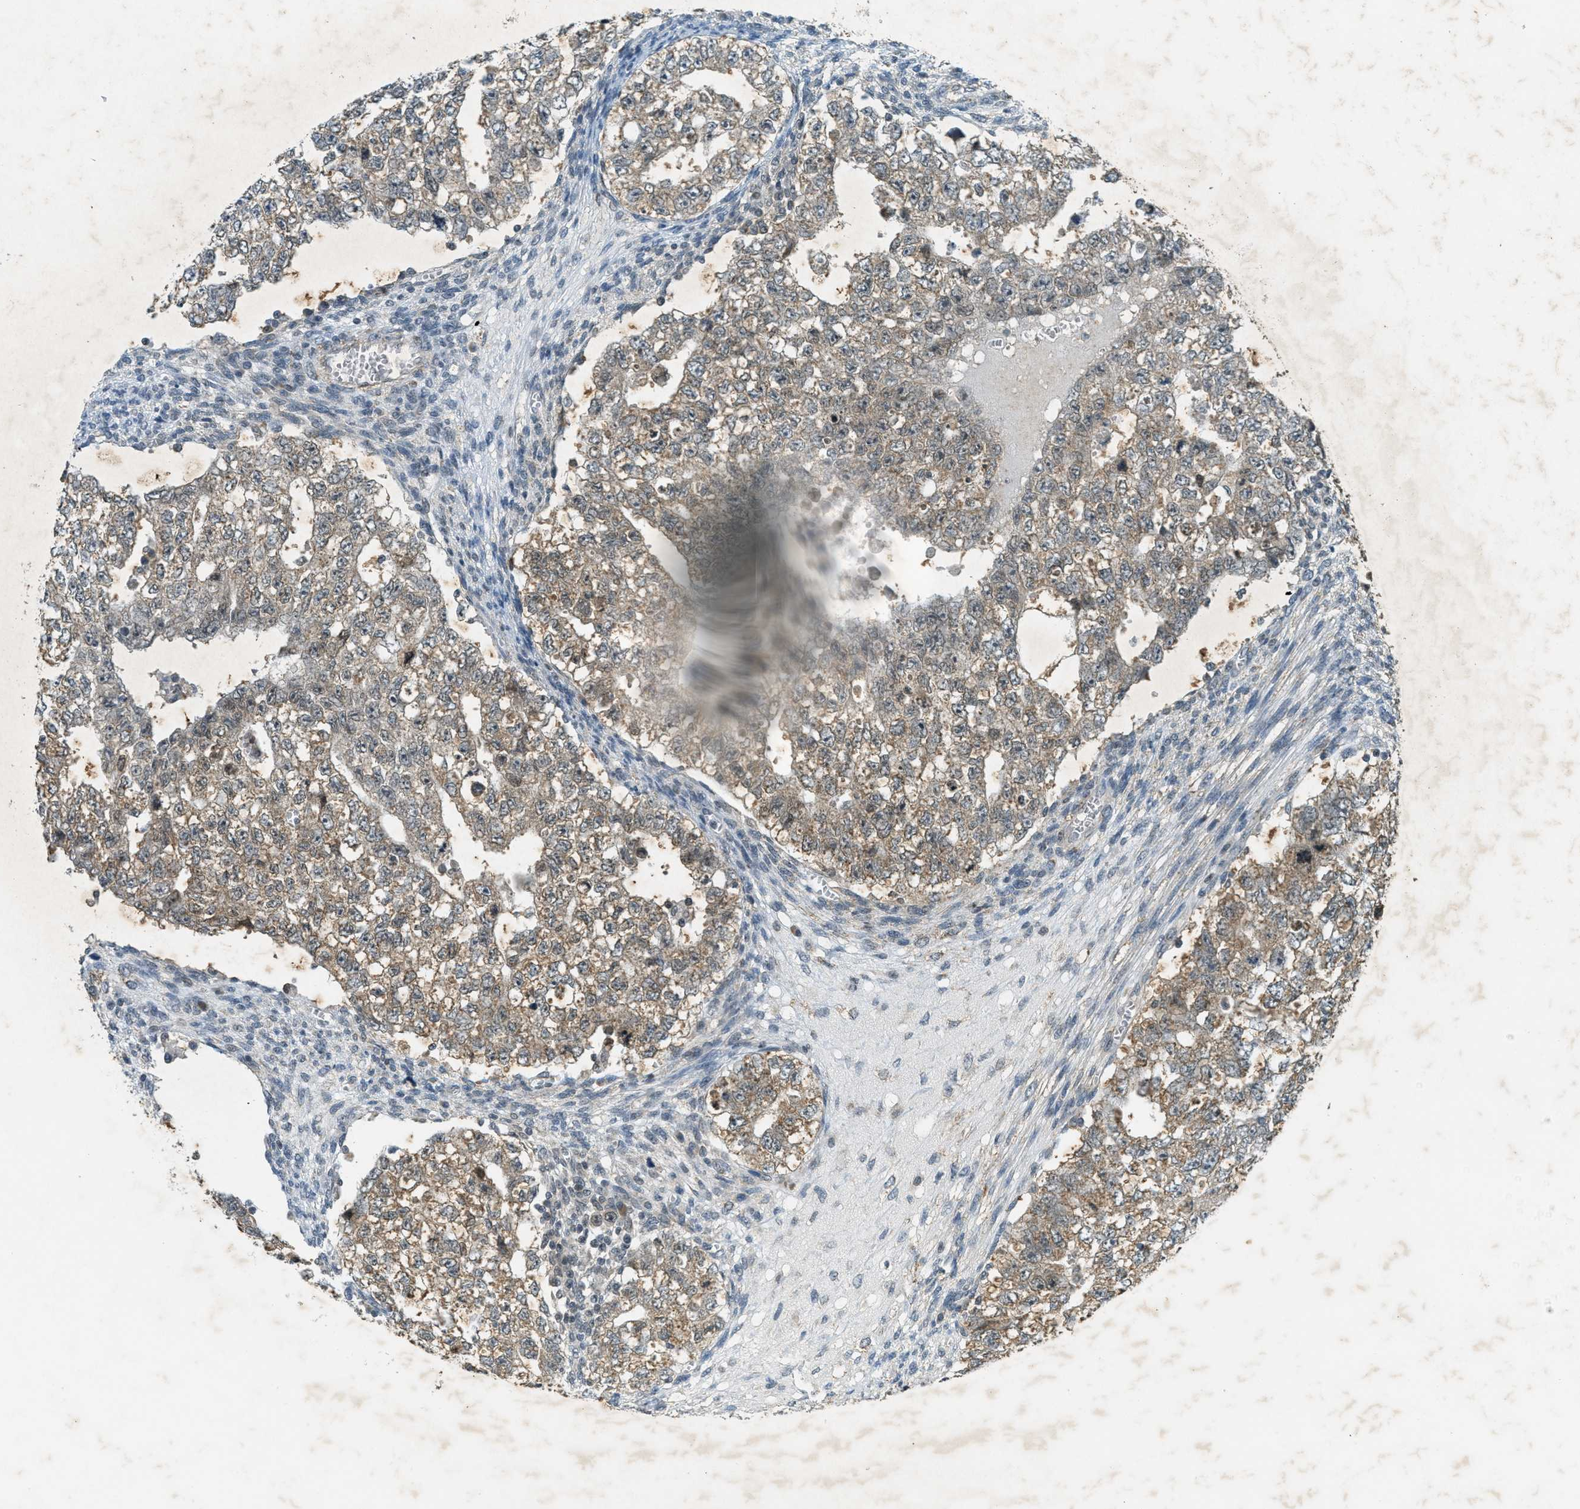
{"staining": {"intensity": "weak", "quantity": ">75%", "location": "cytoplasmic/membranous"}, "tissue": "testis cancer", "cell_type": "Tumor cells", "image_type": "cancer", "snomed": [{"axis": "morphology", "description": "Seminoma, NOS"}, {"axis": "morphology", "description": "Carcinoma, Embryonal, NOS"}, {"axis": "topography", "description": "Testis"}], "caption": "A brown stain labels weak cytoplasmic/membranous expression of a protein in testis cancer (embryonal carcinoma) tumor cells.", "gene": "TCF20", "patient": {"sex": "male", "age": 38}}